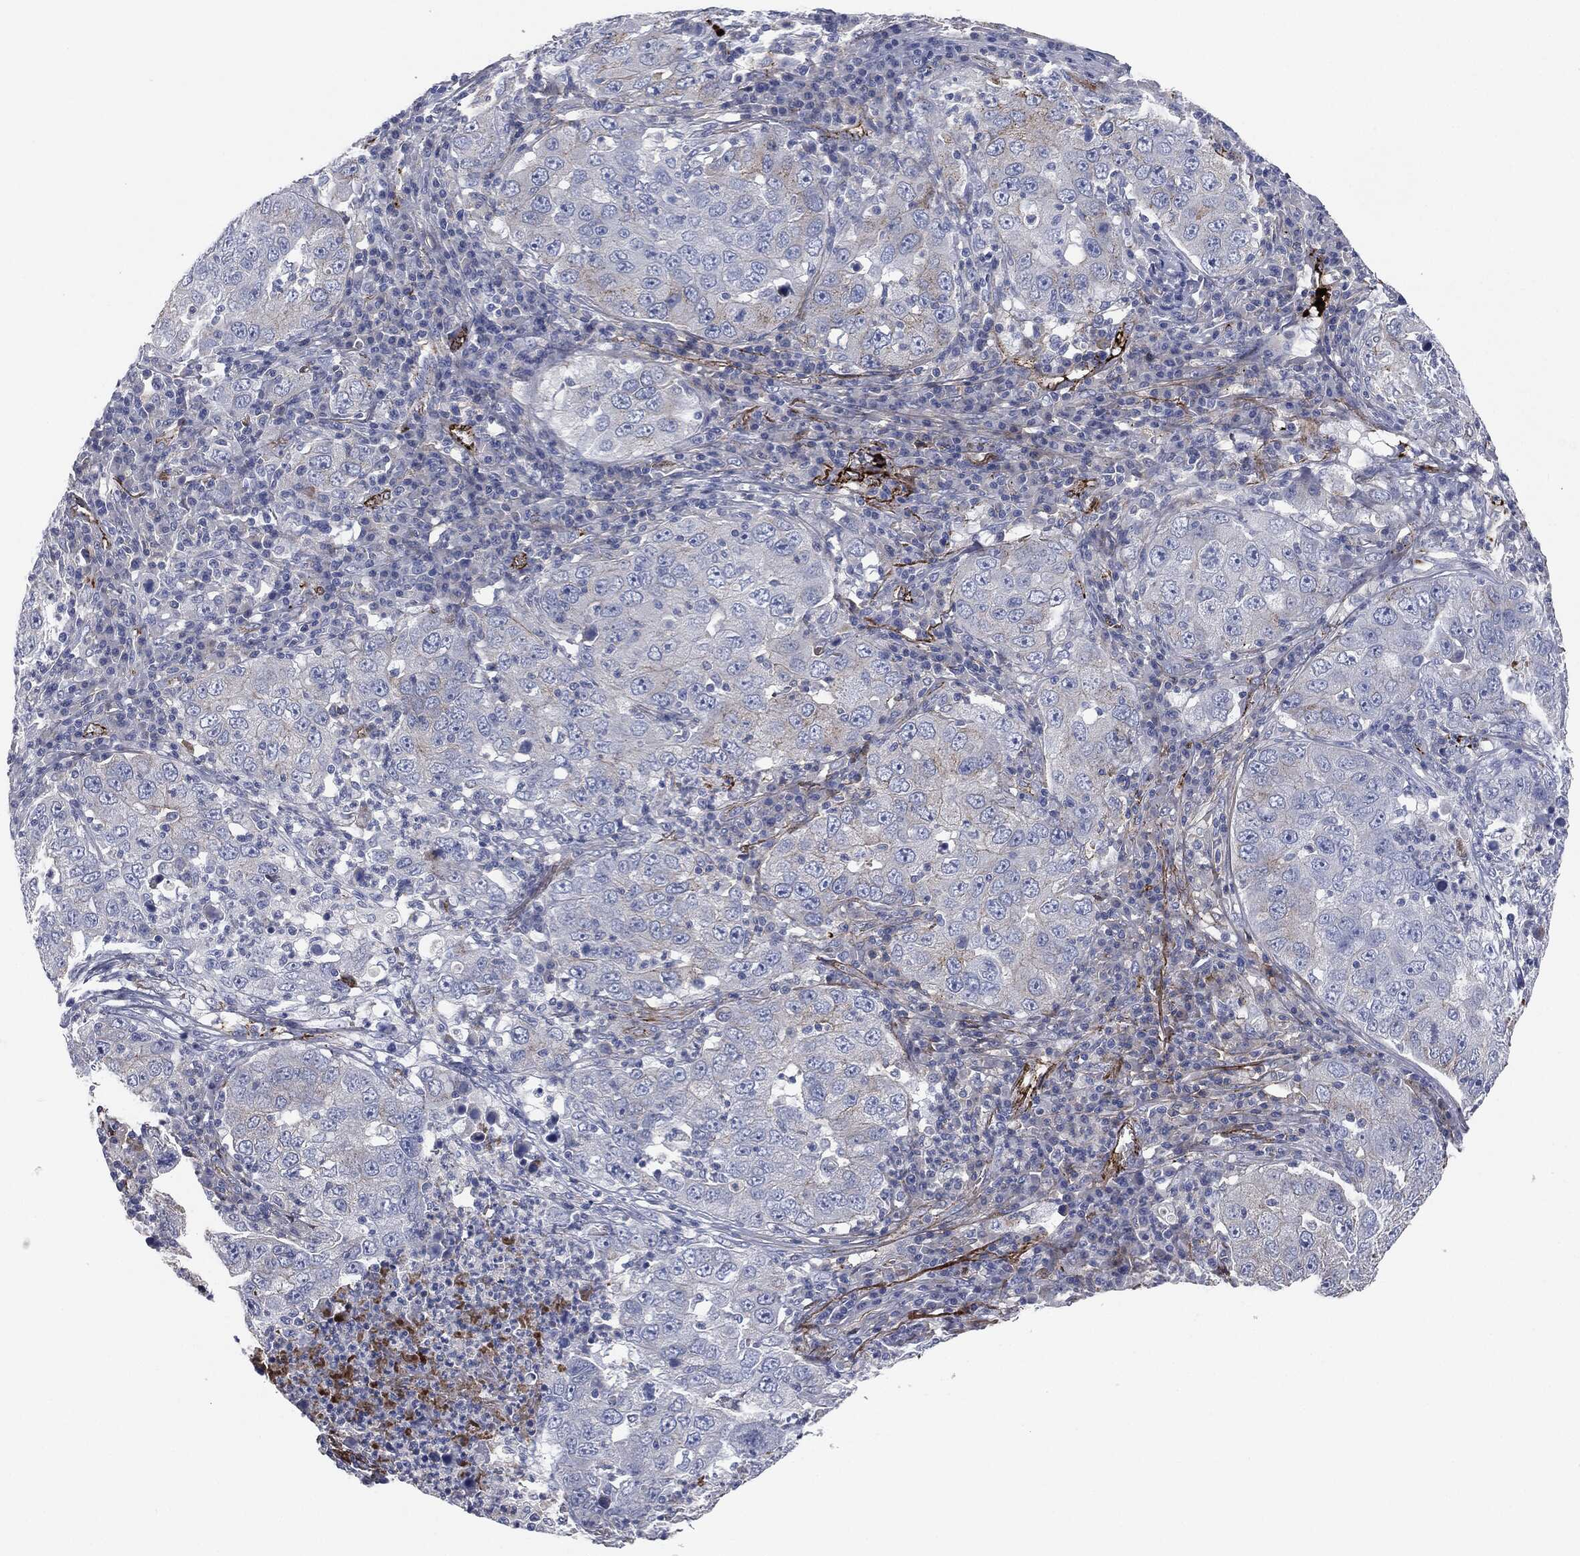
{"staining": {"intensity": "negative", "quantity": "none", "location": "none"}, "tissue": "lung cancer", "cell_type": "Tumor cells", "image_type": "cancer", "snomed": [{"axis": "morphology", "description": "Adenocarcinoma, NOS"}, {"axis": "topography", "description": "Lung"}], "caption": "Photomicrograph shows no protein expression in tumor cells of lung adenocarcinoma tissue.", "gene": "APOB", "patient": {"sex": "male", "age": 73}}